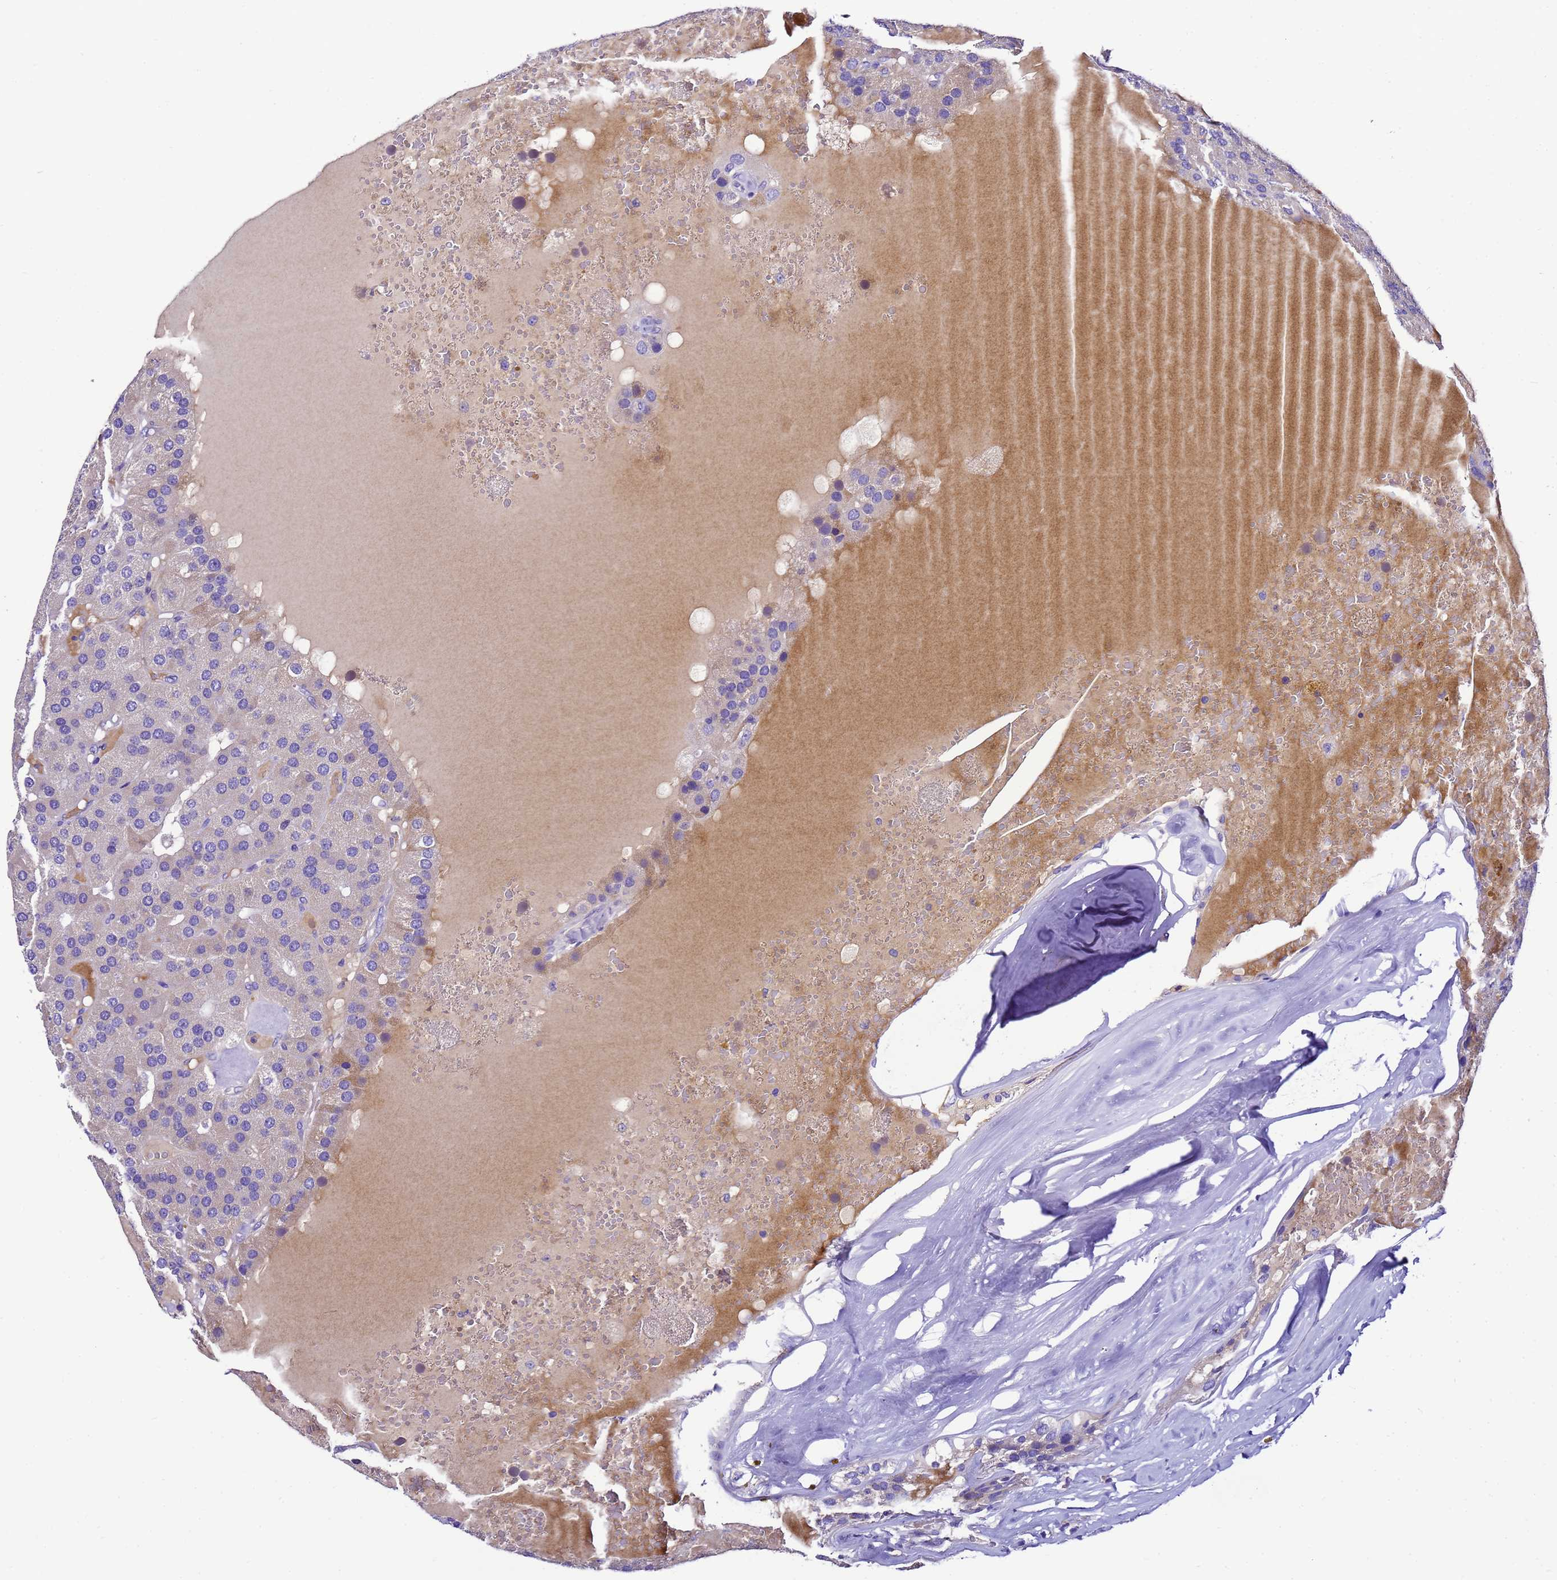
{"staining": {"intensity": "negative", "quantity": "none", "location": "none"}, "tissue": "parathyroid gland", "cell_type": "Glandular cells", "image_type": "normal", "snomed": [{"axis": "morphology", "description": "Normal tissue, NOS"}, {"axis": "morphology", "description": "Adenoma, NOS"}, {"axis": "topography", "description": "Parathyroid gland"}], "caption": "IHC of normal human parathyroid gland displays no positivity in glandular cells.", "gene": "UGT2A1", "patient": {"sex": "female", "age": 86}}